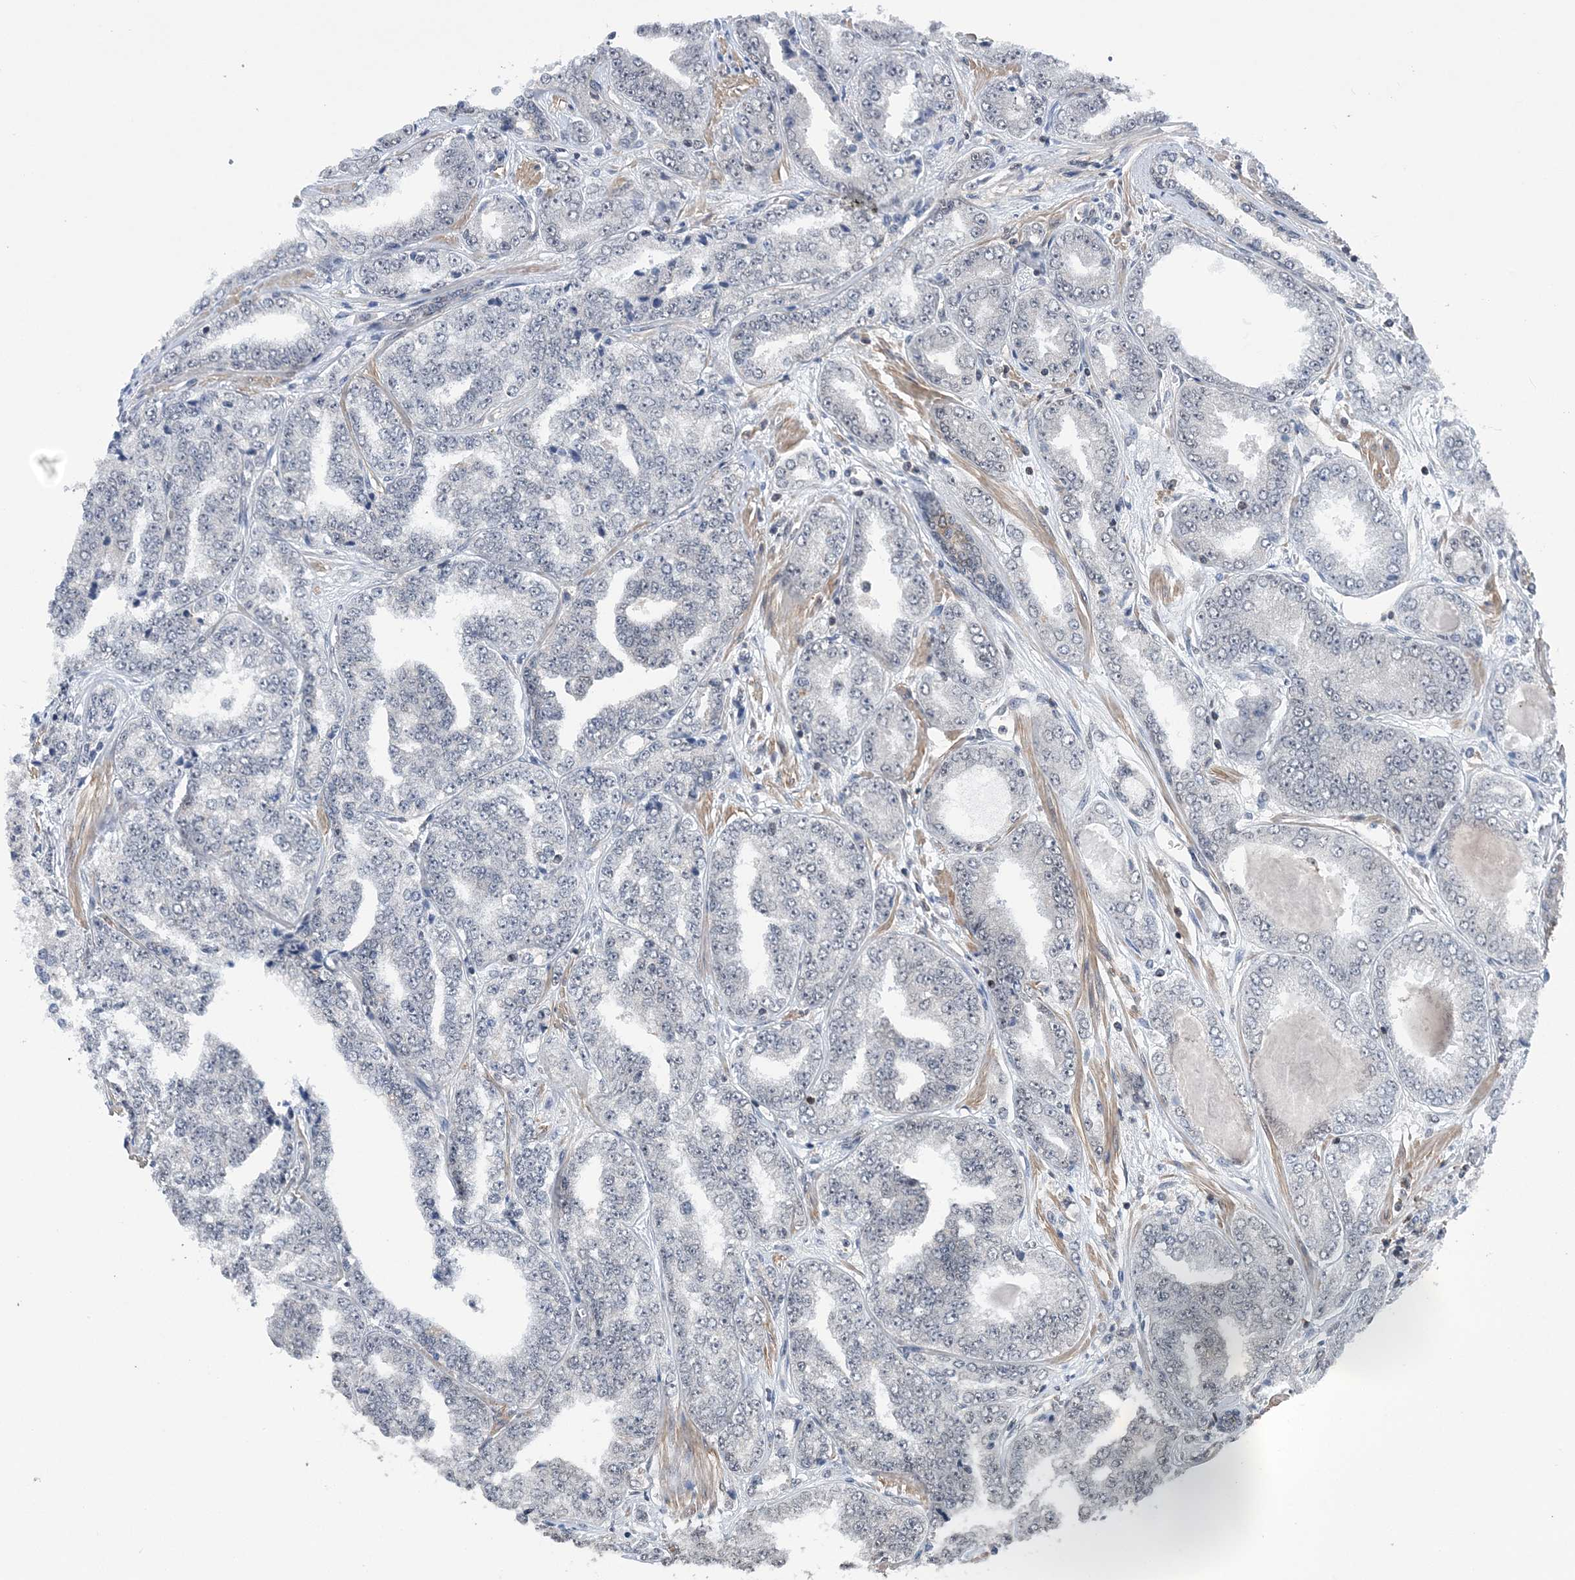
{"staining": {"intensity": "negative", "quantity": "none", "location": "none"}, "tissue": "prostate cancer", "cell_type": "Tumor cells", "image_type": "cancer", "snomed": [{"axis": "morphology", "description": "Adenocarcinoma, High grade"}, {"axis": "topography", "description": "Prostate"}], "caption": "Immunohistochemistry micrograph of neoplastic tissue: prostate cancer (high-grade adenocarcinoma) stained with DAB shows no significant protein expression in tumor cells. (Stains: DAB (3,3'-diaminobenzidine) IHC with hematoxylin counter stain, Microscopy: brightfield microscopy at high magnification).", "gene": "CCDC152", "patient": {"sex": "male", "age": 71}}